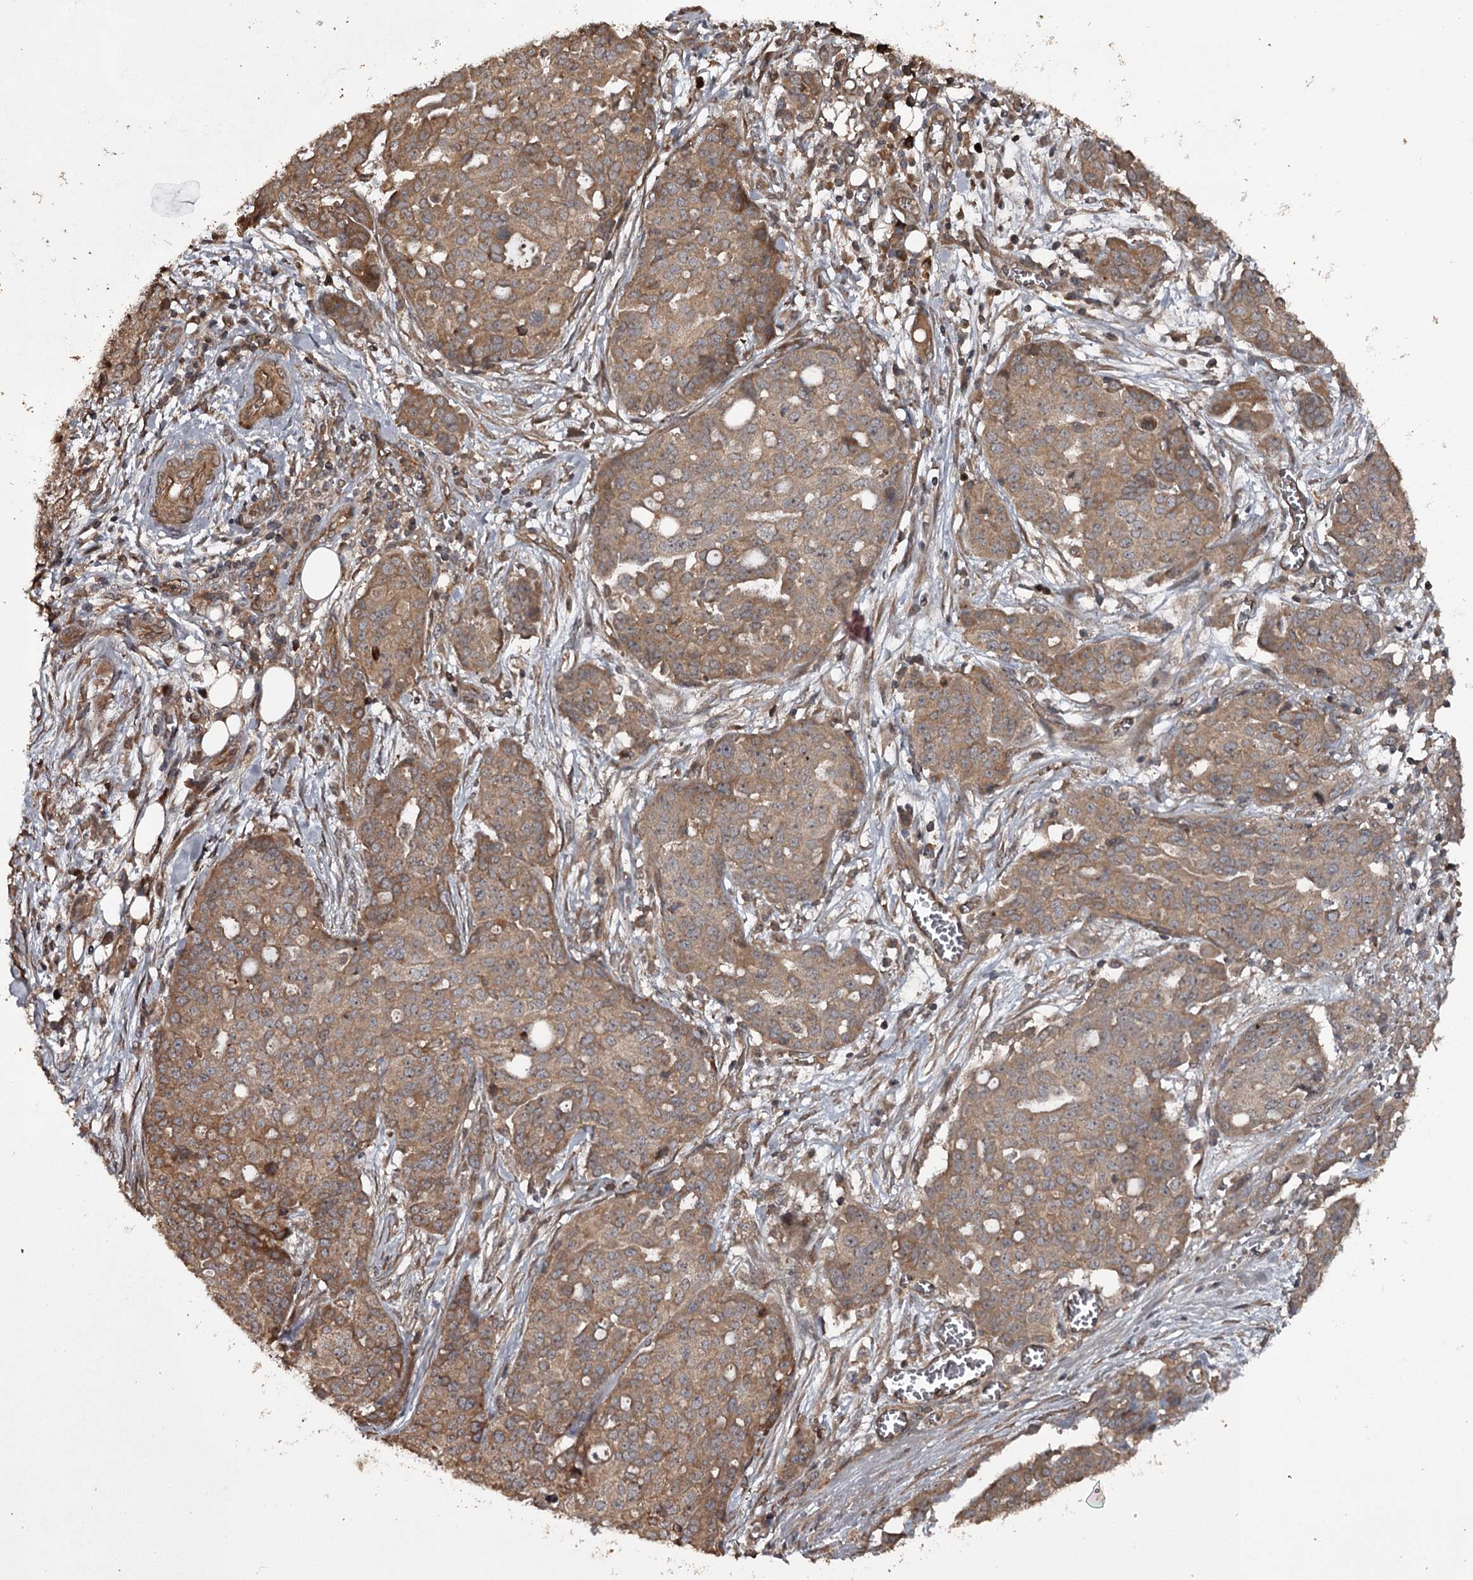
{"staining": {"intensity": "moderate", "quantity": ">75%", "location": "cytoplasmic/membranous"}, "tissue": "ovarian cancer", "cell_type": "Tumor cells", "image_type": "cancer", "snomed": [{"axis": "morphology", "description": "Cystadenocarcinoma, serous, NOS"}, {"axis": "topography", "description": "Soft tissue"}, {"axis": "topography", "description": "Ovary"}], "caption": "Protein analysis of serous cystadenocarcinoma (ovarian) tissue exhibits moderate cytoplasmic/membranous positivity in approximately >75% of tumor cells.", "gene": "RAB21", "patient": {"sex": "female", "age": 57}}